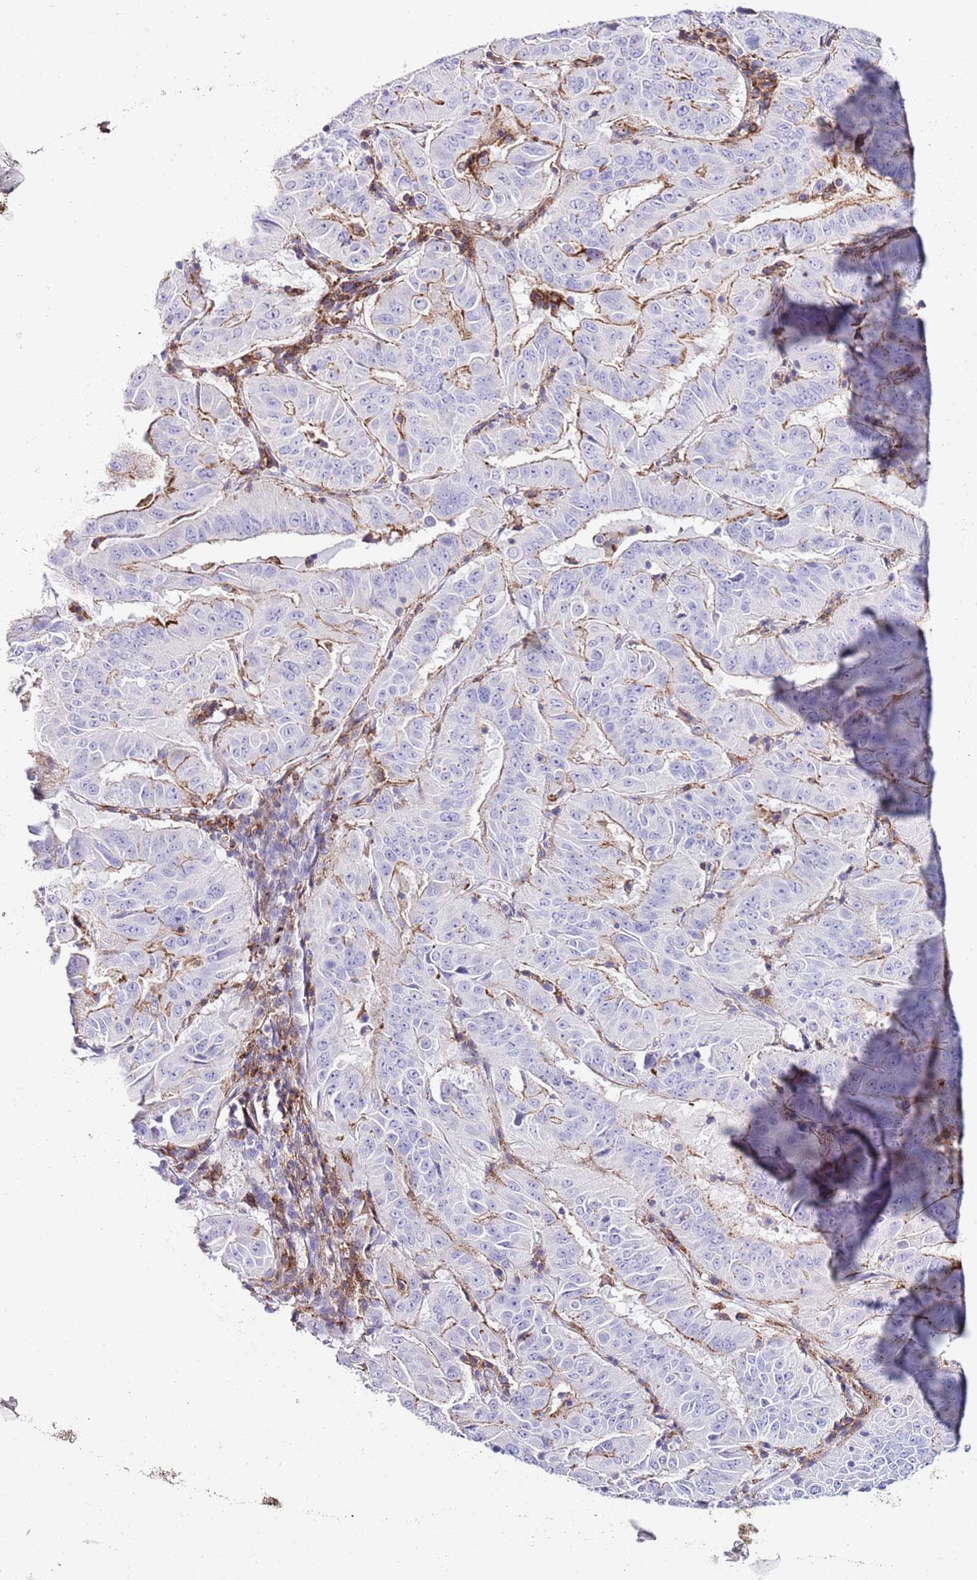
{"staining": {"intensity": "negative", "quantity": "none", "location": "none"}, "tissue": "pancreatic cancer", "cell_type": "Tumor cells", "image_type": "cancer", "snomed": [{"axis": "morphology", "description": "Adenocarcinoma, NOS"}, {"axis": "topography", "description": "Pancreas"}], "caption": "Immunohistochemistry of pancreatic cancer (adenocarcinoma) exhibits no positivity in tumor cells.", "gene": "ALDH3A1", "patient": {"sex": "male", "age": 63}}